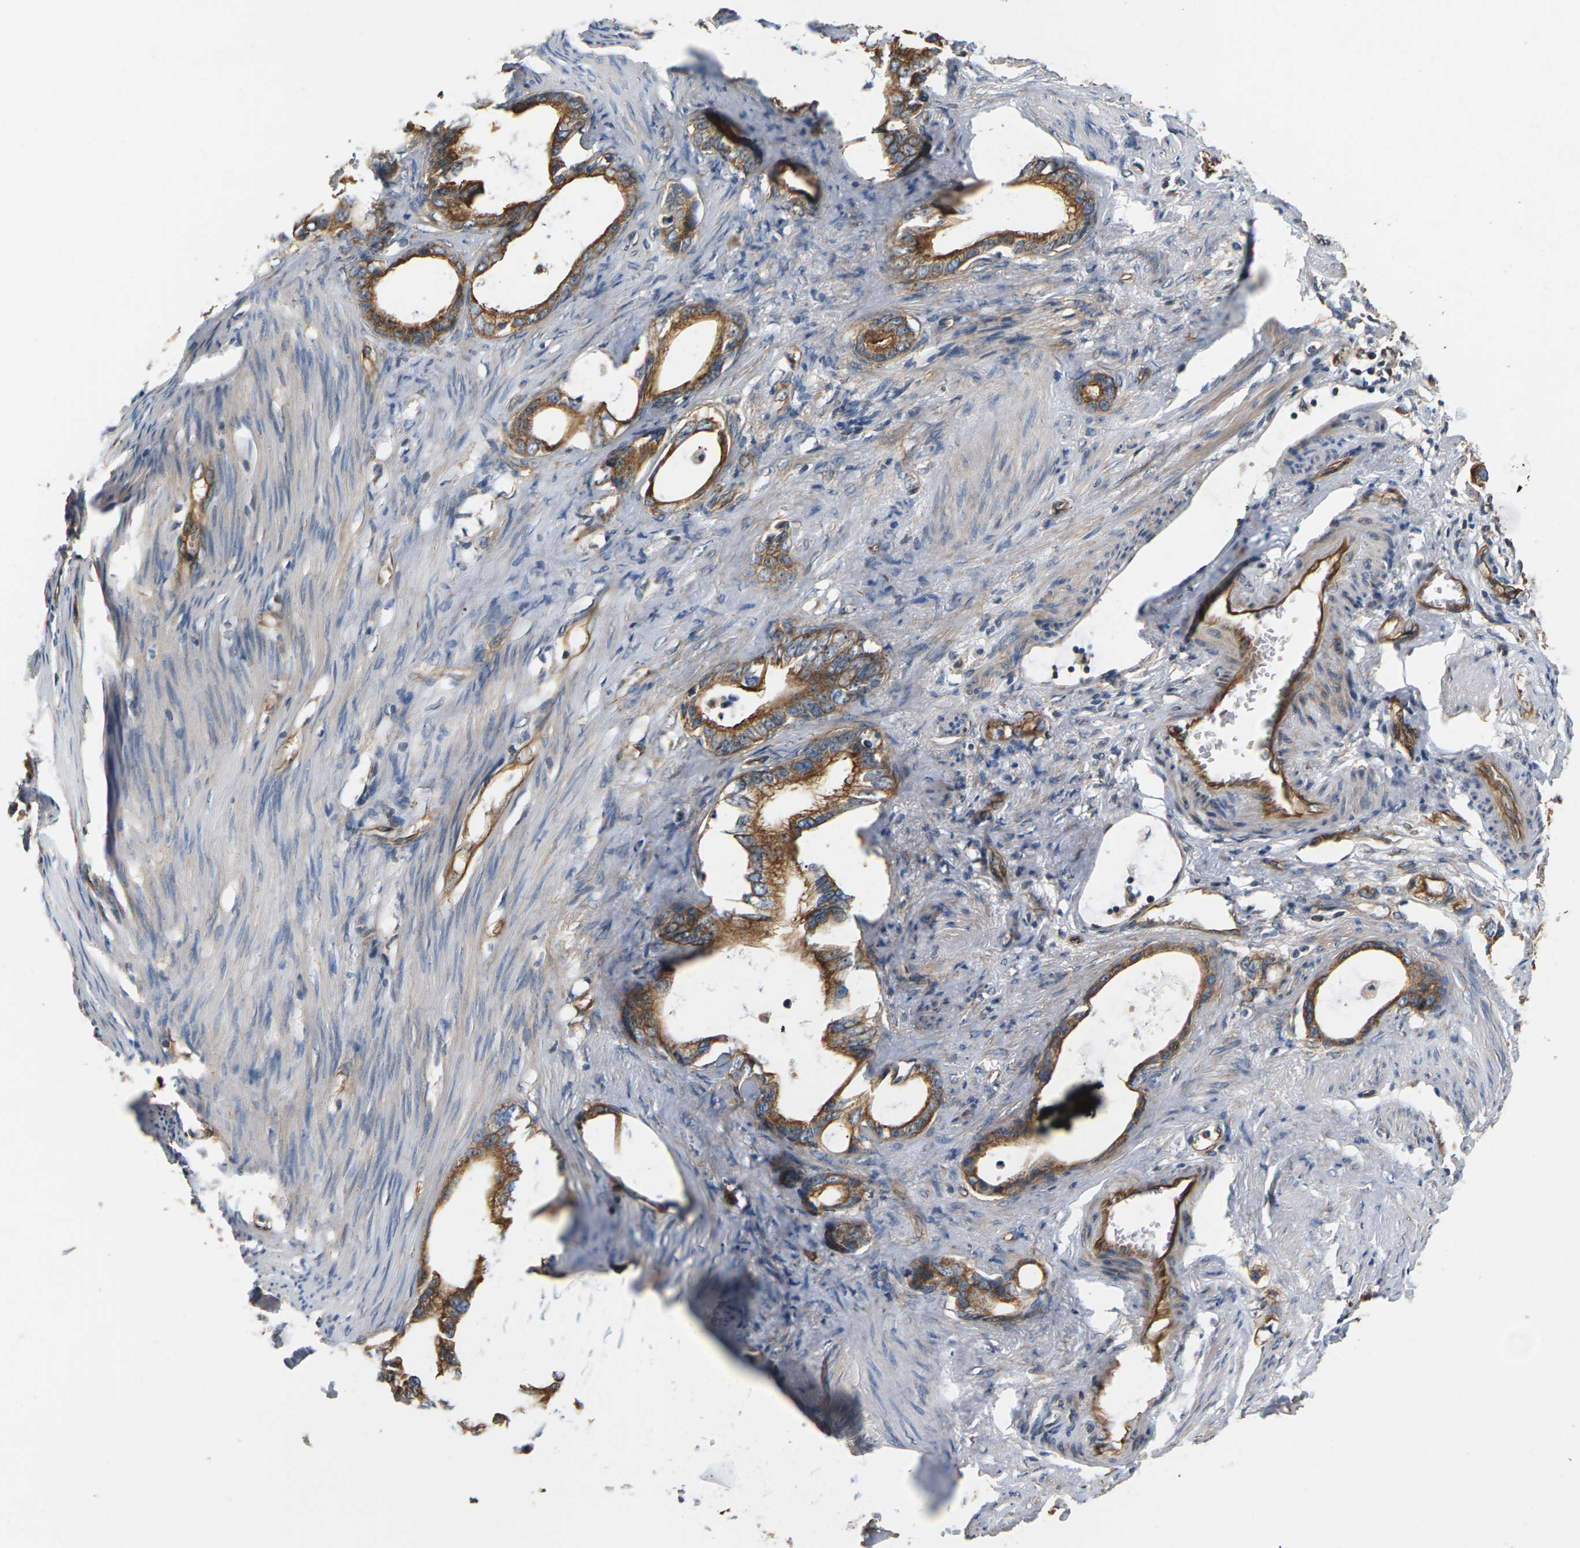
{"staining": {"intensity": "moderate", "quantity": ">75%", "location": "cytoplasmic/membranous"}, "tissue": "stomach cancer", "cell_type": "Tumor cells", "image_type": "cancer", "snomed": [{"axis": "morphology", "description": "Adenocarcinoma, NOS"}, {"axis": "topography", "description": "Stomach"}], "caption": "Immunohistochemistry (IHC) photomicrograph of human stomach cancer (adenocarcinoma) stained for a protein (brown), which reveals medium levels of moderate cytoplasmic/membranous positivity in about >75% of tumor cells.", "gene": "PCDHB4", "patient": {"sex": "female", "age": 75}}